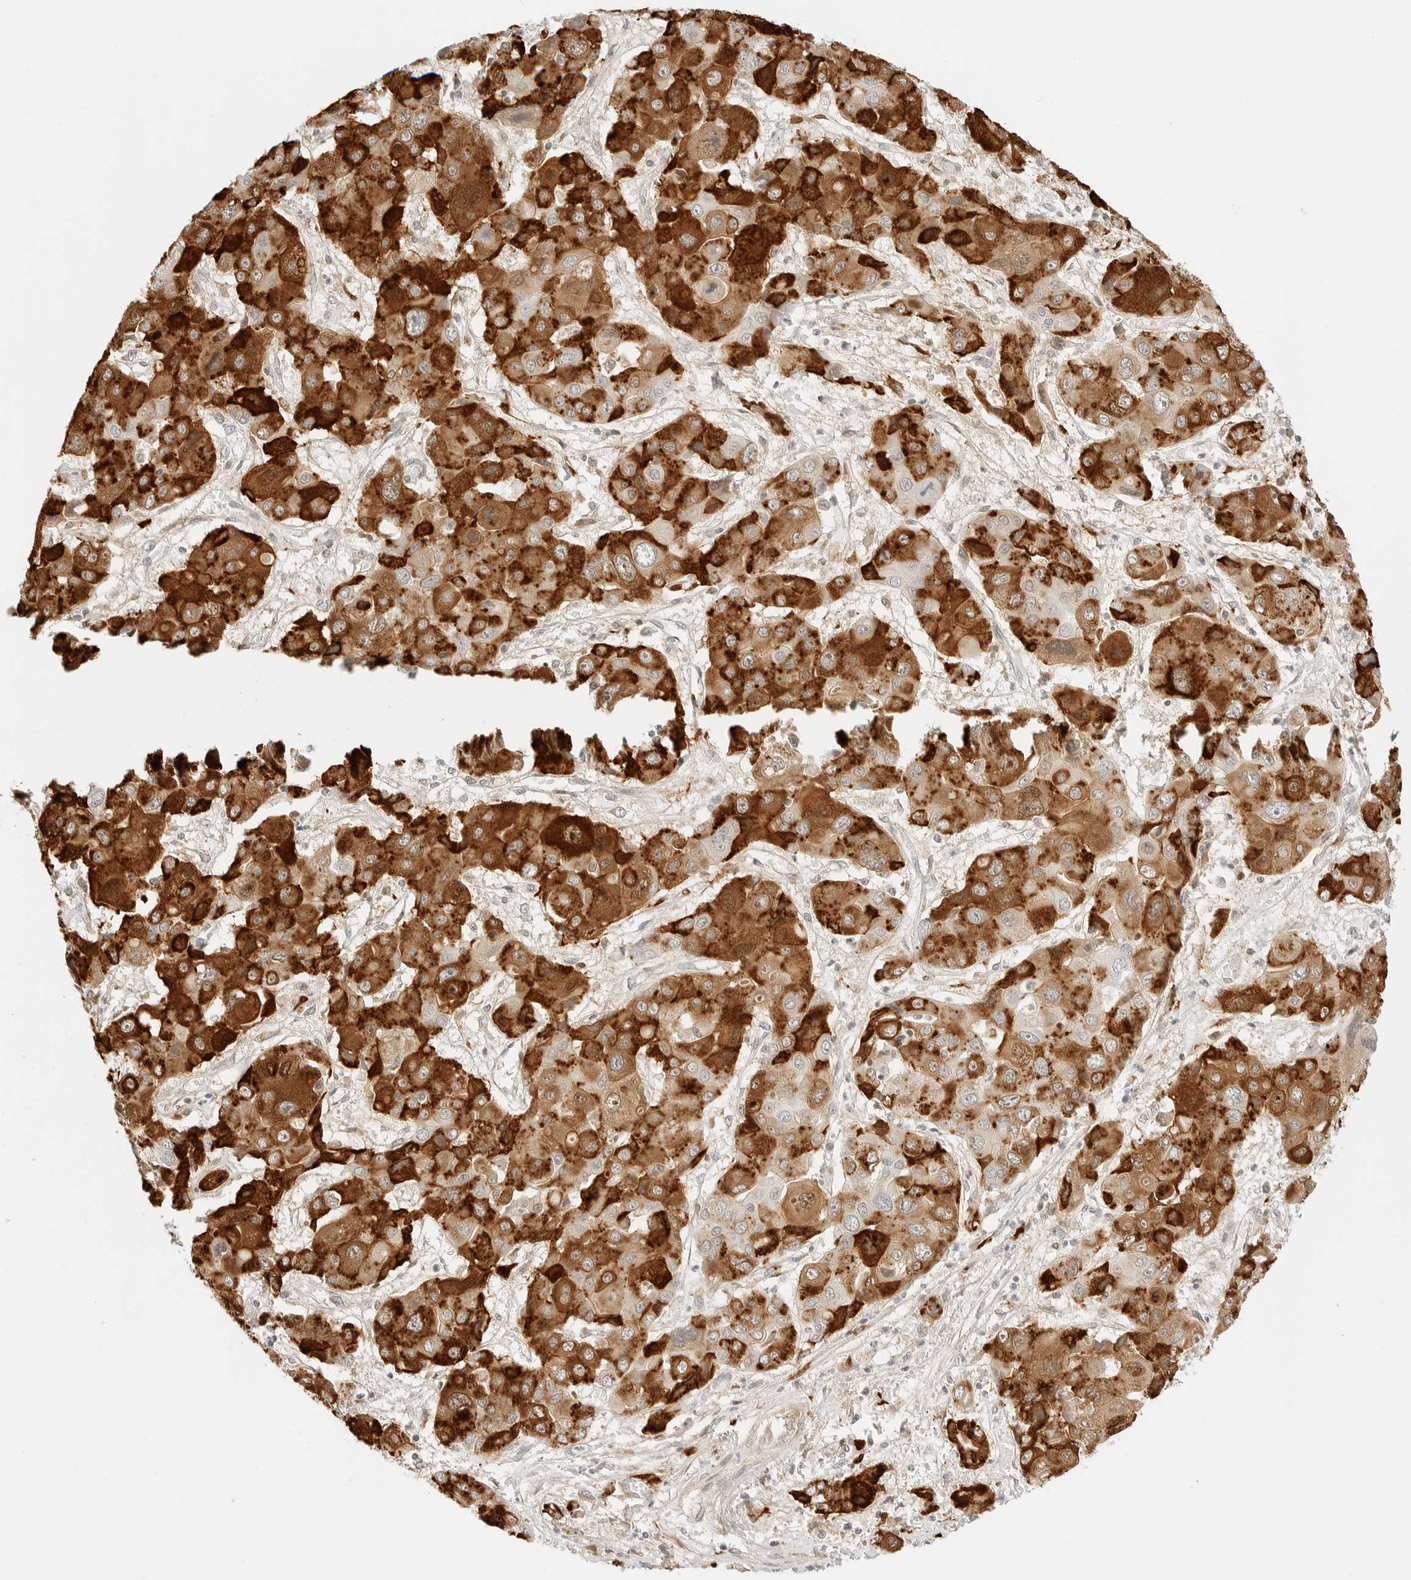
{"staining": {"intensity": "strong", "quantity": ">75%", "location": "cytoplasmic/membranous"}, "tissue": "liver cancer", "cell_type": "Tumor cells", "image_type": "cancer", "snomed": [{"axis": "morphology", "description": "Cholangiocarcinoma"}, {"axis": "topography", "description": "Liver"}], "caption": "The micrograph displays immunohistochemical staining of liver cancer (cholangiocarcinoma). There is strong cytoplasmic/membranous expression is identified in approximately >75% of tumor cells.", "gene": "TEKT2", "patient": {"sex": "male", "age": 67}}